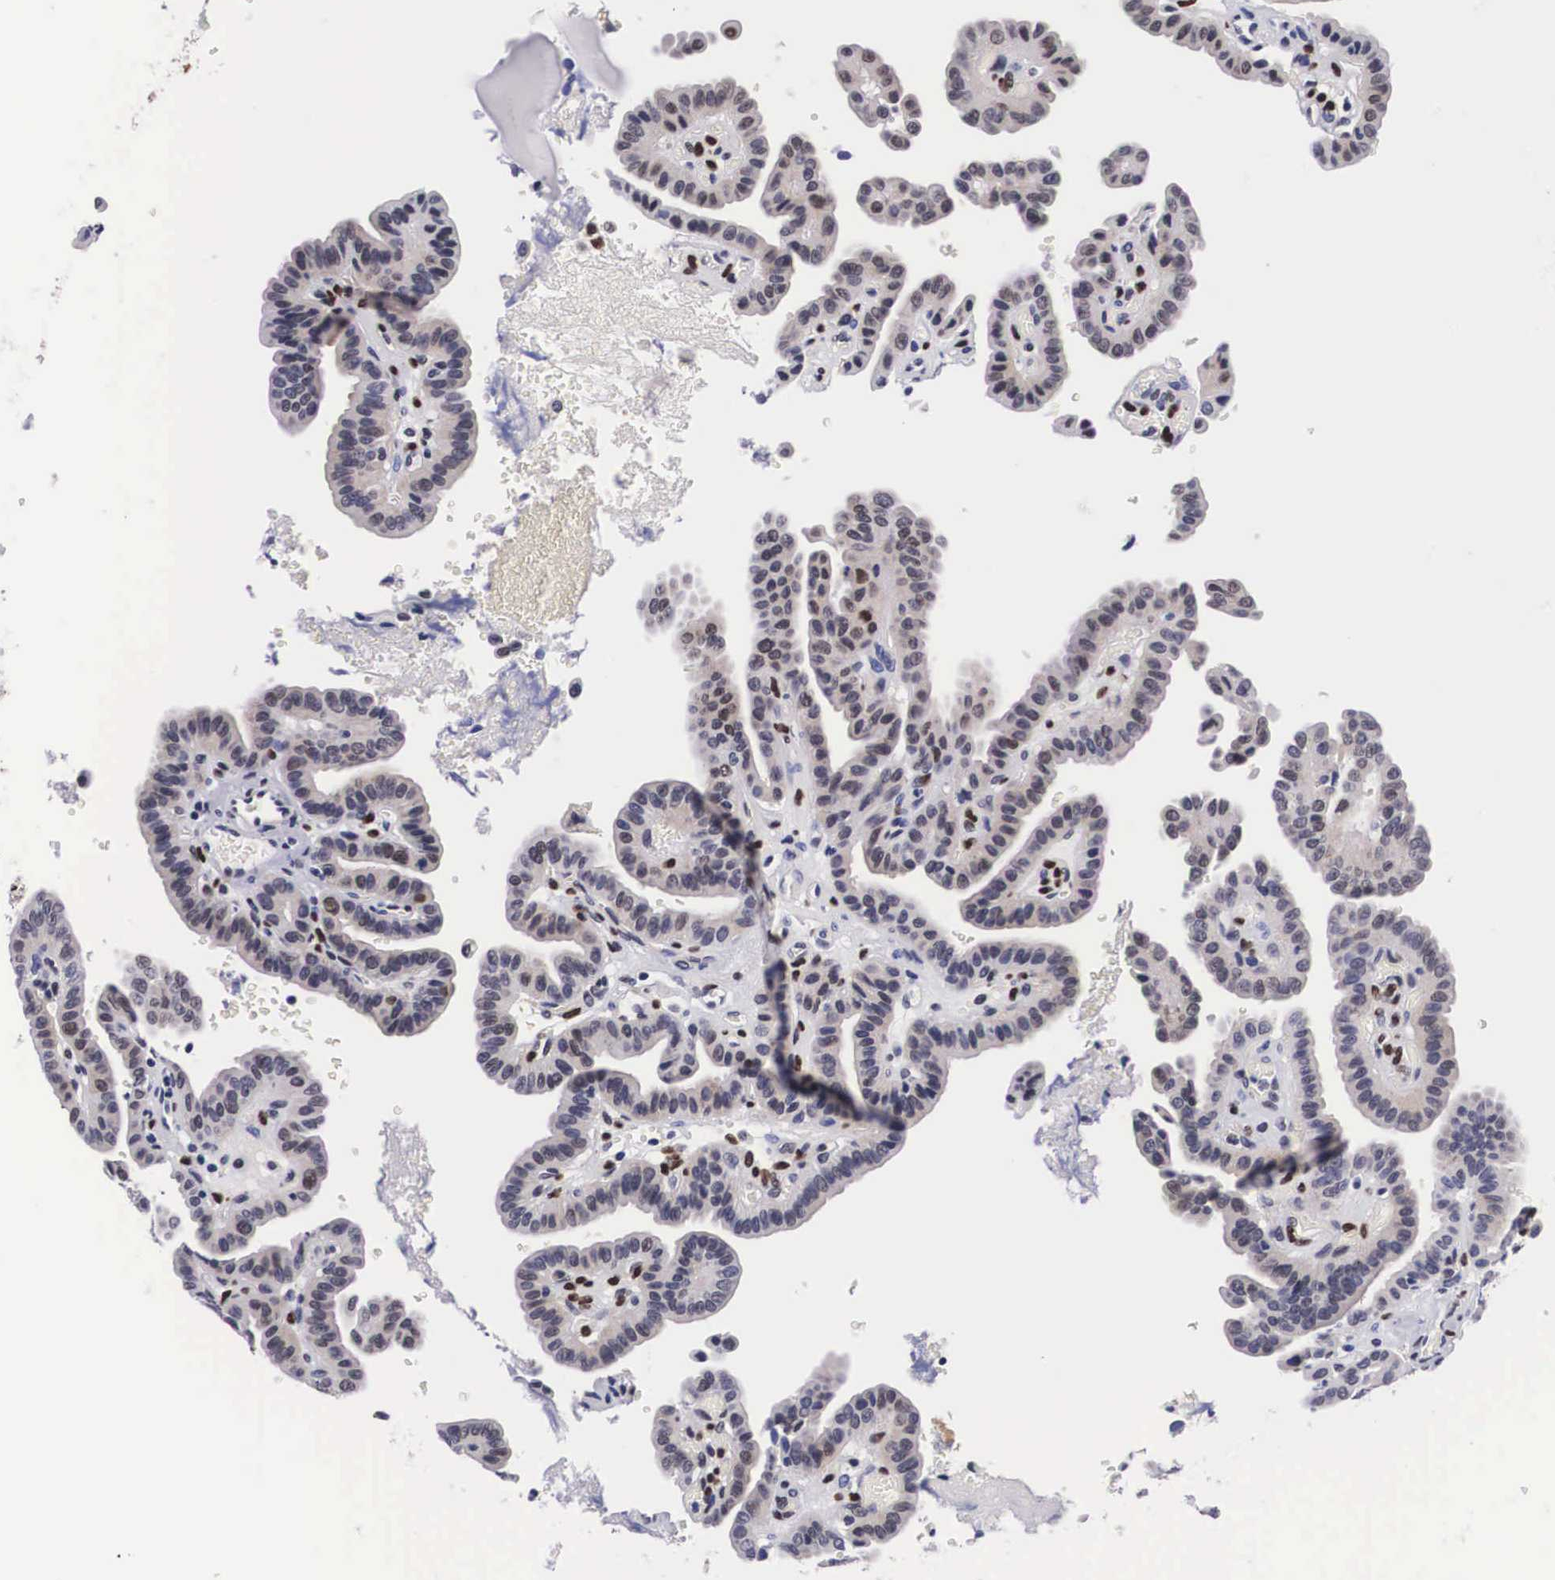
{"staining": {"intensity": "moderate", "quantity": ">75%", "location": "nuclear"}, "tissue": "thyroid cancer", "cell_type": "Tumor cells", "image_type": "cancer", "snomed": [{"axis": "morphology", "description": "Papillary adenocarcinoma, NOS"}, {"axis": "topography", "description": "Thyroid gland"}], "caption": "Protein expression analysis of human thyroid cancer reveals moderate nuclear expression in about >75% of tumor cells.", "gene": "KHDRBS3", "patient": {"sex": "male", "age": 87}}